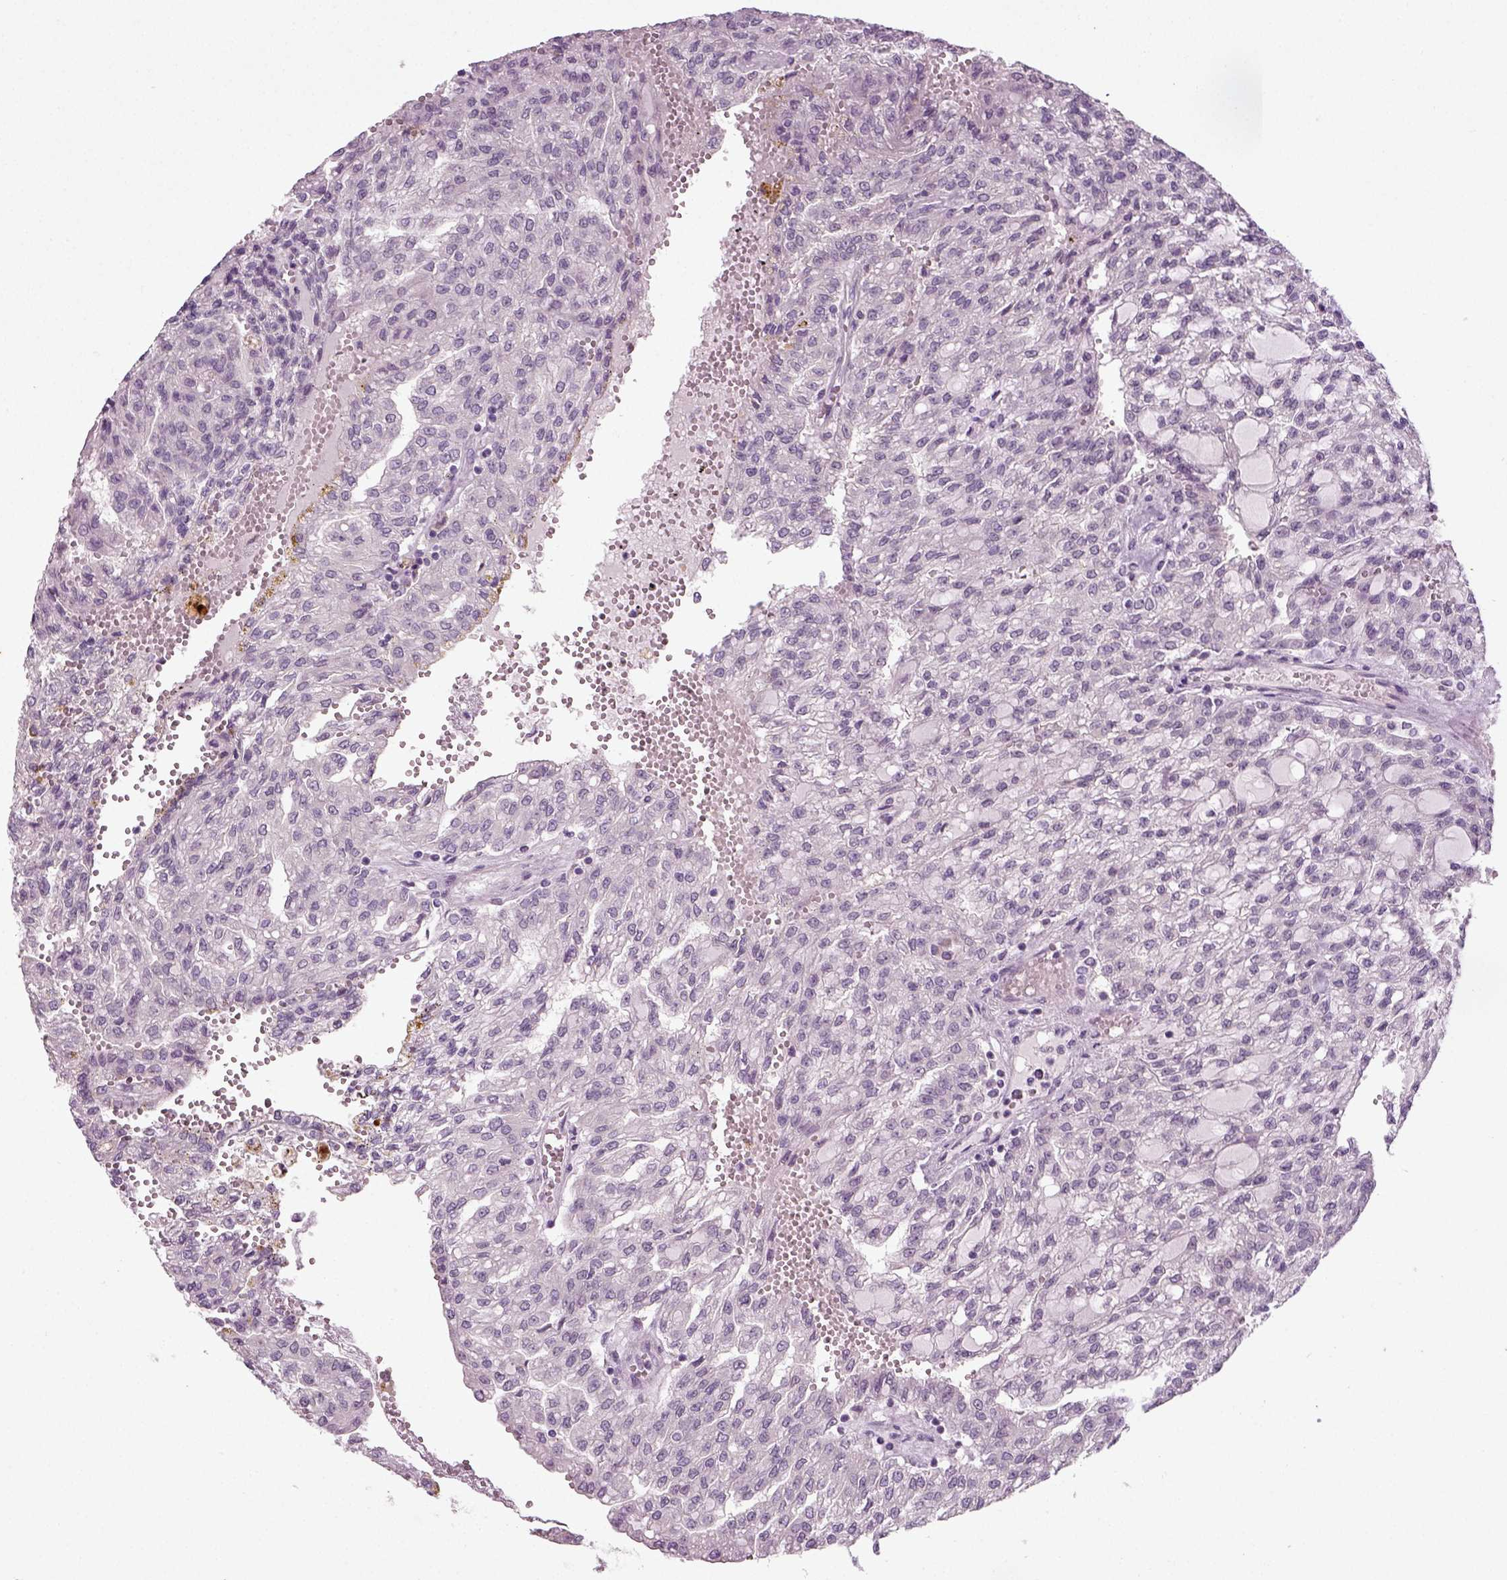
{"staining": {"intensity": "negative", "quantity": "none", "location": "none"}, "tissue": "renal cancer", "cell_type": "Tumor cells", "image_type": "cancer", "snomed": [{"axis": "morphology", "description": "Adenocarcinoma, NOS"}, {"axis": "topography", "description": "Kidney"}], "caption": "Tumor cells show no significant protein positivity in renal adenocarcinoma. (DAB (3,3'-diaminobenzidine) immunohistochemistry, high magnification).", "gene": "SYNGAP1", "patient": {"sex": "male", "age": 63}}